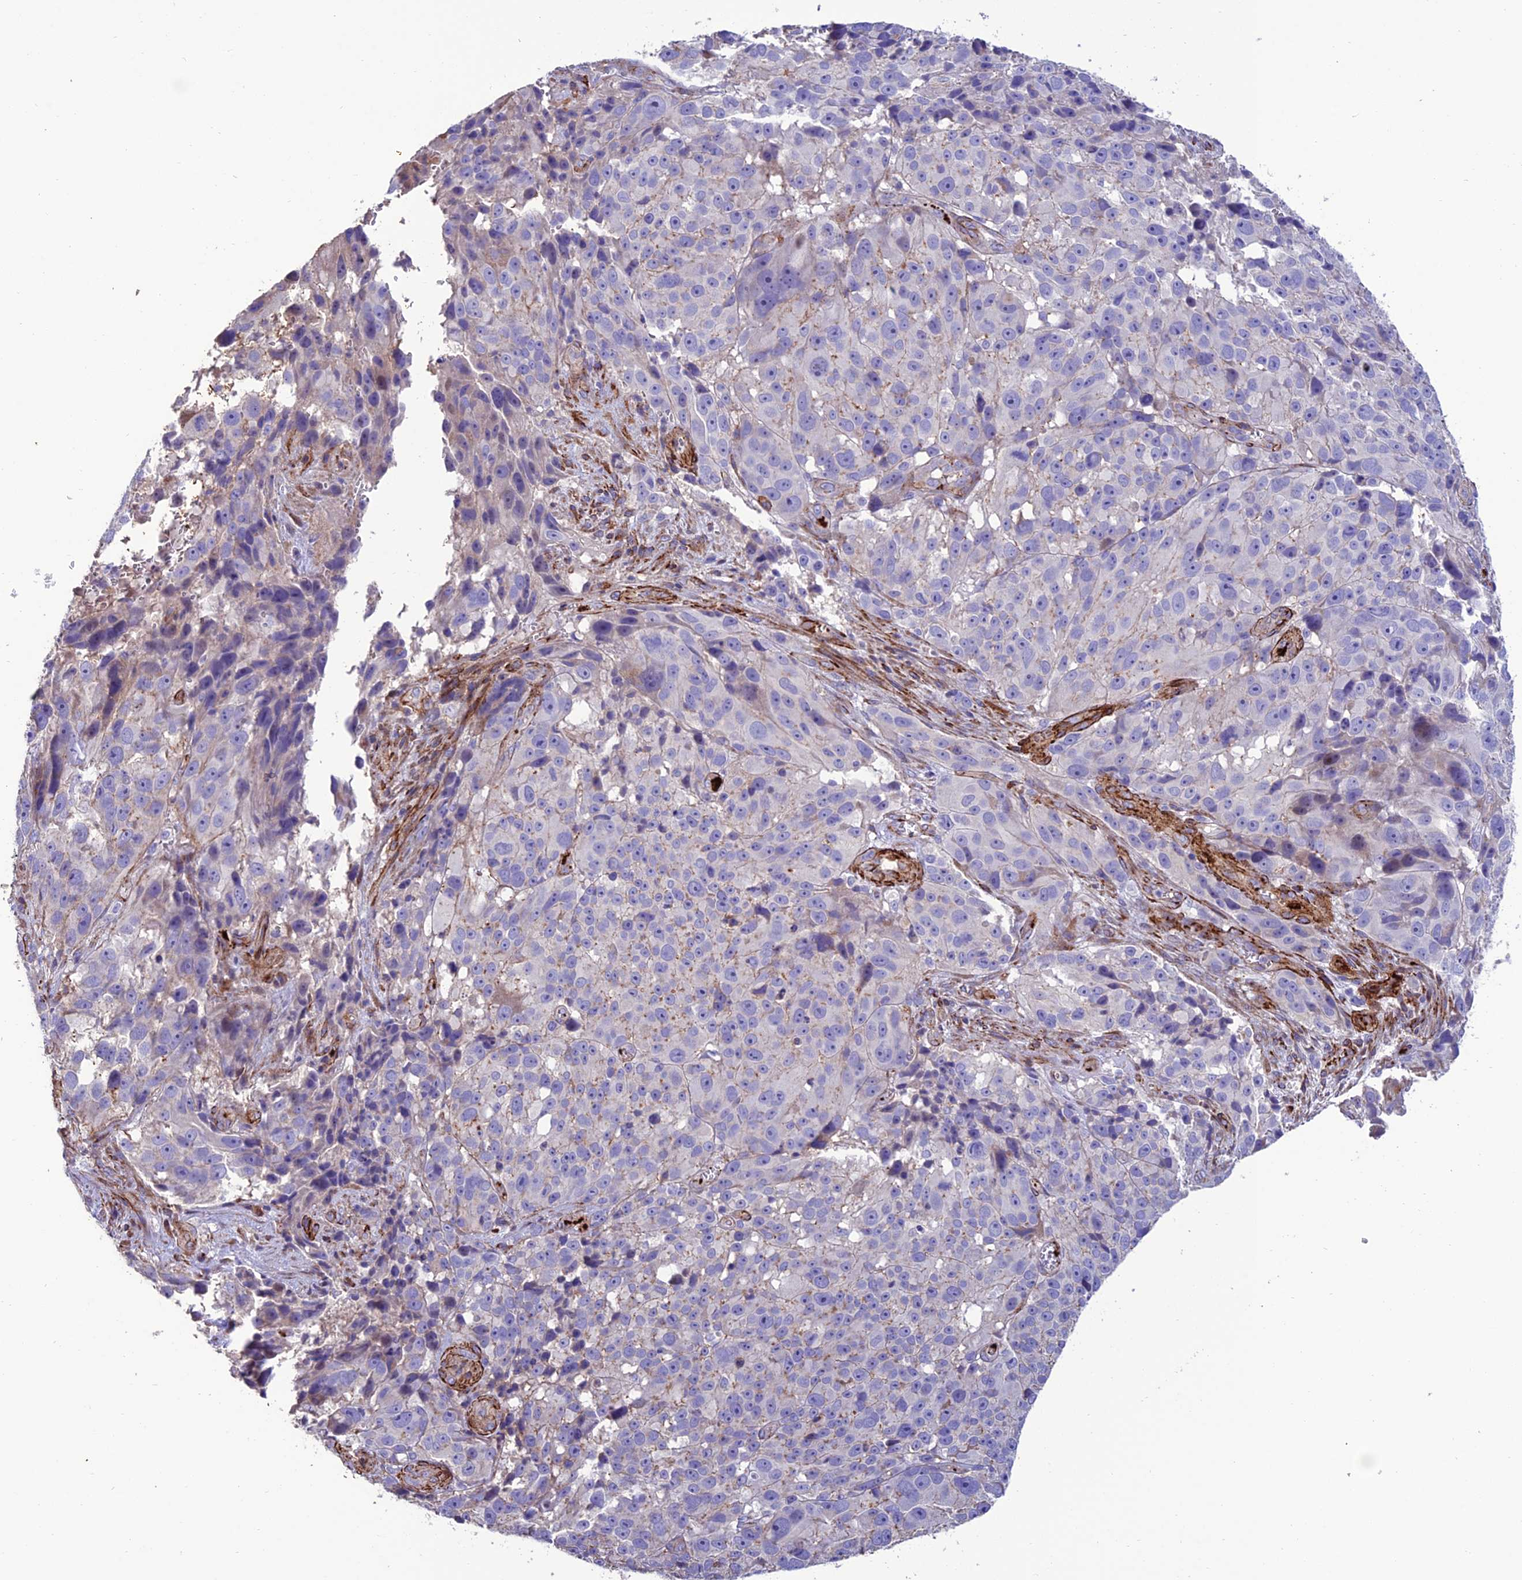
{"staining": {"intensity": "negative", "quantity": "none", "location": "none"}, "tissue": "melanoma", "cell_type": "Tumor cells", "image_type": "cancer", "snomed": [{"axis": "morphology", "description": "Malignant melanoma, NOS"}, {"axis": "topography", "description": "Skin"}], "caption": "Tumor cells show no significant protein staining in melanoma.", "gene": "REX1BD", "patient": {"sex": "male", "age": 84}}